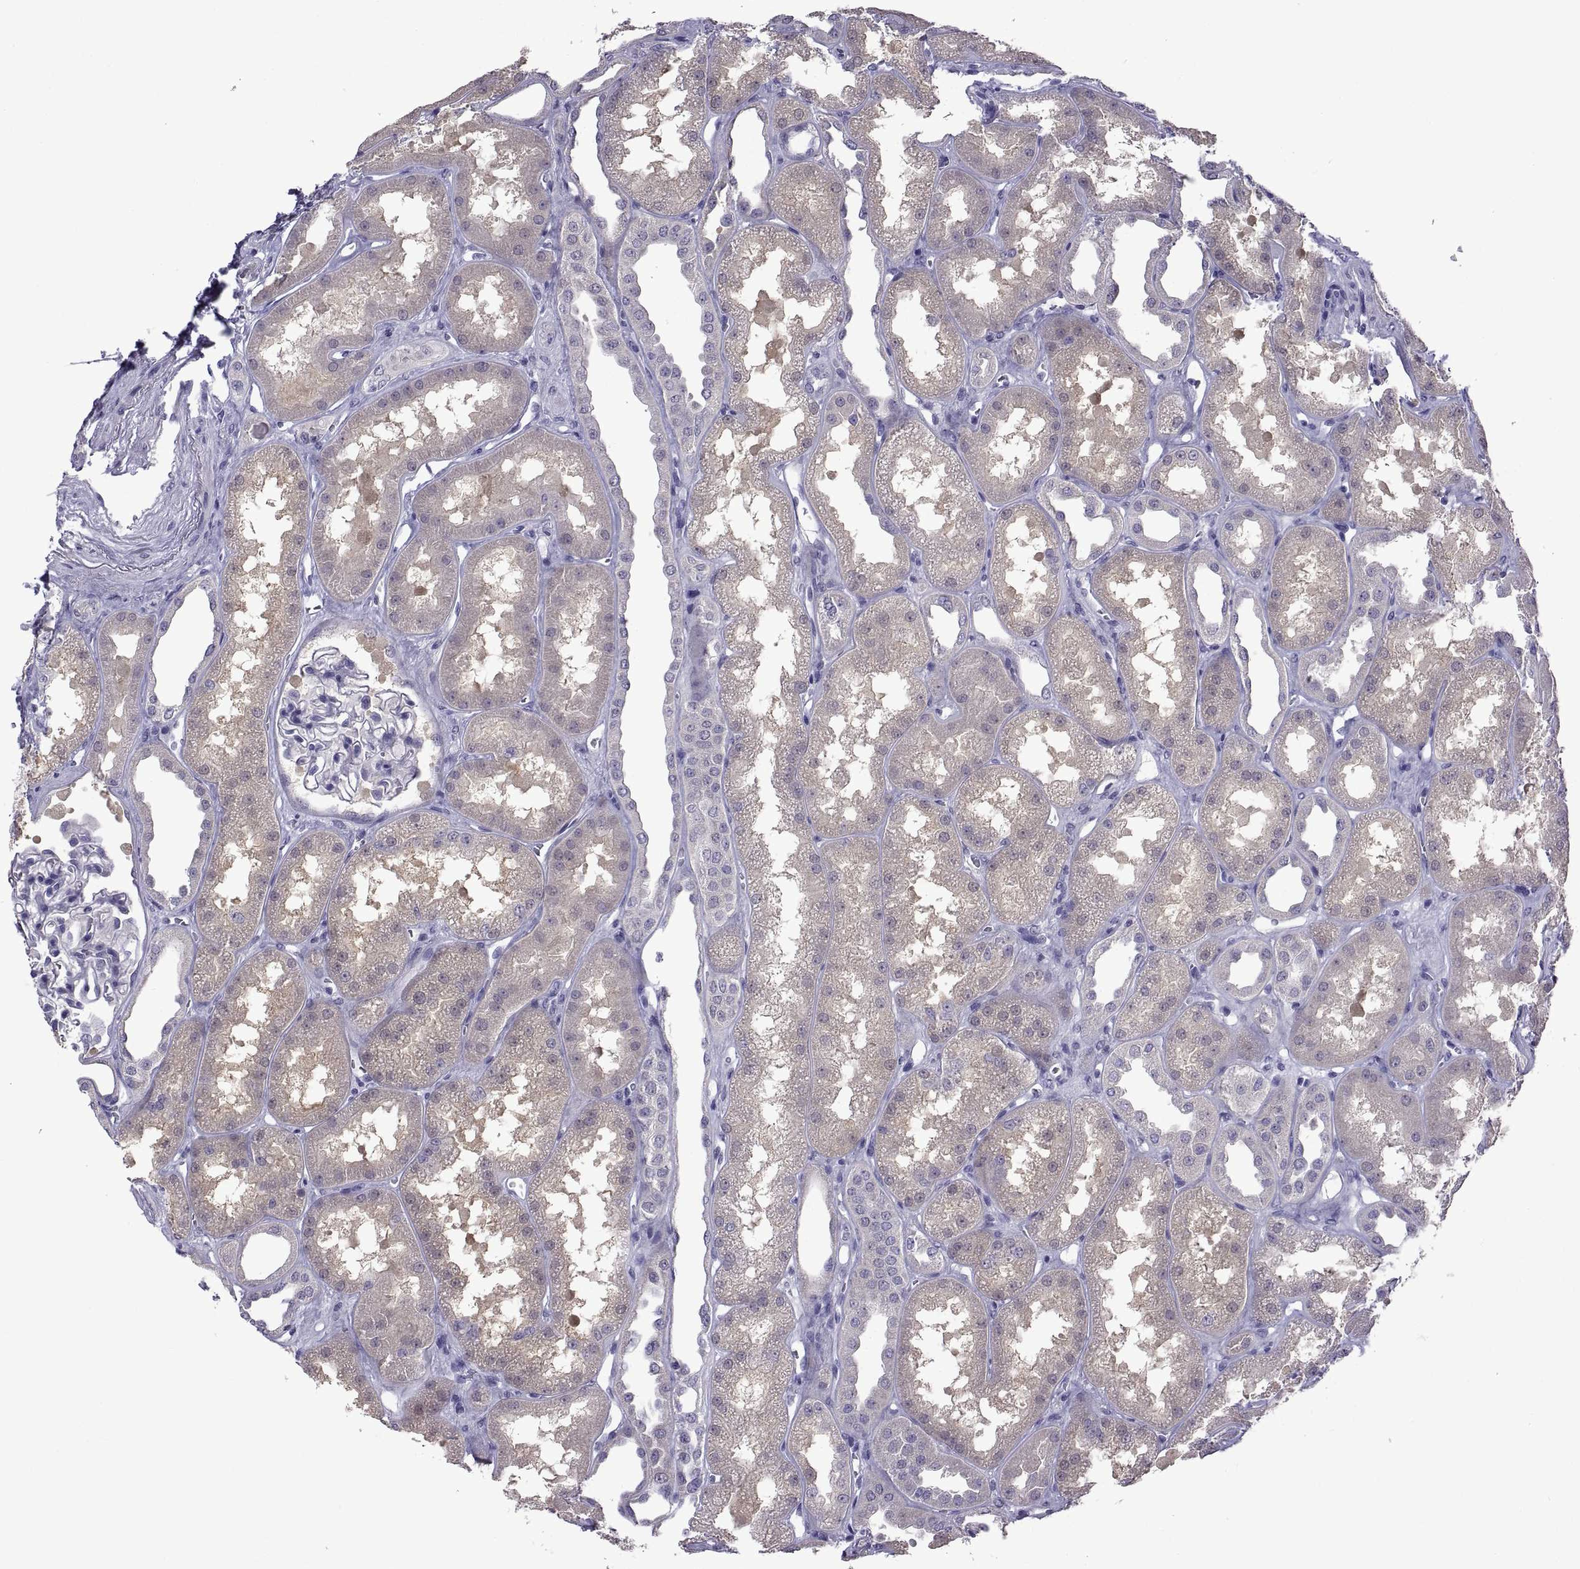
{"staining": {"intensity": "negative", "quantity": "none", "location": "none"}, "tissue": "kidney", "cell_type": "Cells in glomeruli", "image_type": "normal", "snomed": [{"axis": "morphology", "description": "Normal tissue, NOS"}, {"axis": "topography", "description": "Kidney"}], "caption": "Immunohistochemical staining of benign human kidney displays no significant positivity in cells in glomeruli. The staining was performed using DAB to visualize the protein expression in brown, while the nuclei were stained in blue with hematoxylin (Magnification: 20x).", "gene": "SPDYE10", "patient": {"sex": "male", "age": 61}}